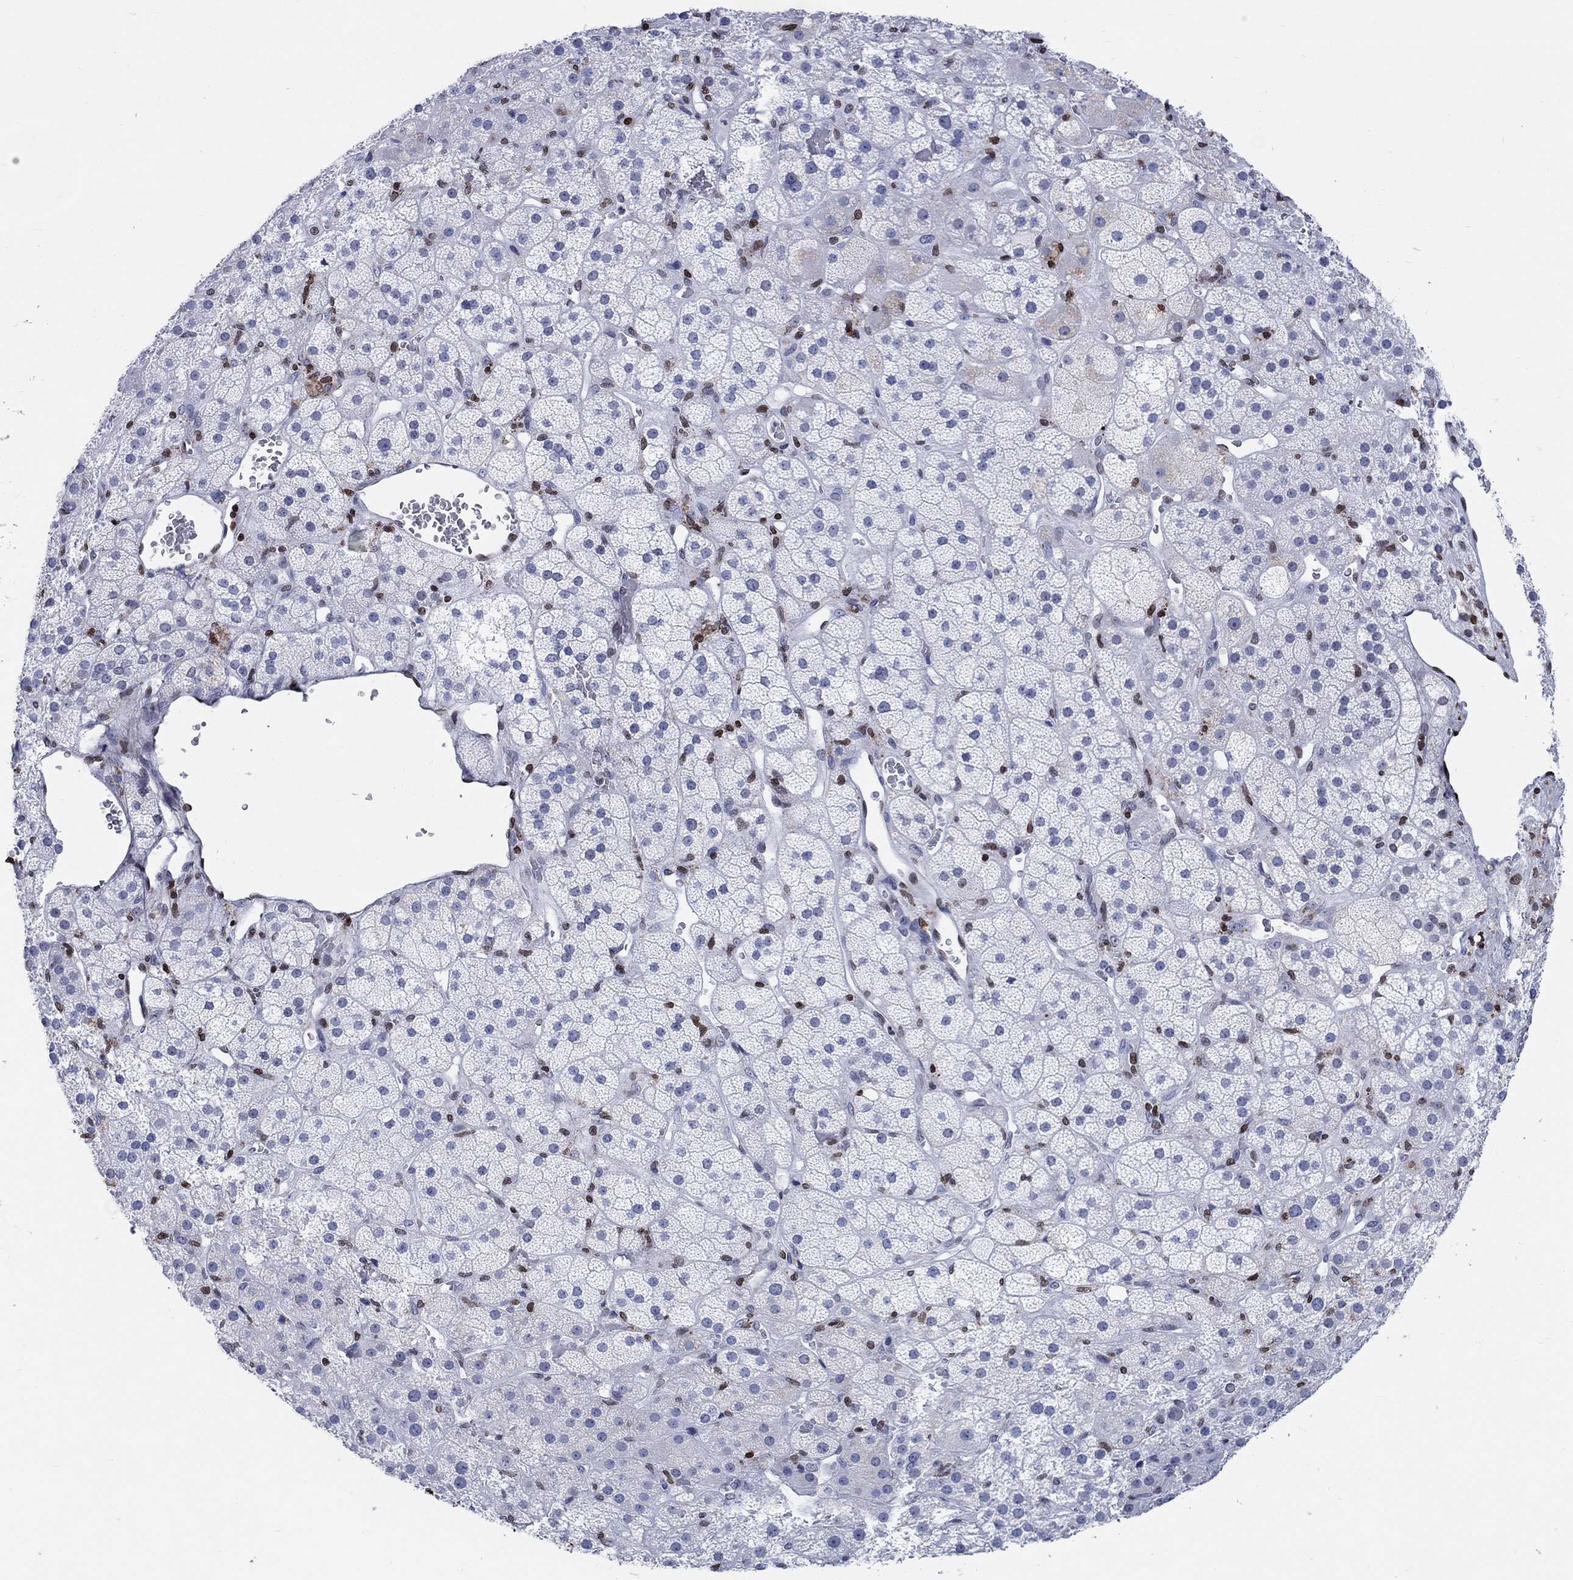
{"staining": {"intensity": "strong", "quantity": "<25%", "location": "nuclear"}, "tissue": "adrenal gland", "cell_type": "Glandular cells", "image_type": "normal", "snomed": [{"axis": "morphology", "description": "Normal tissue, NOS"}, {"axis": "topography", "description": "Adrenal gland"}], "caption": "Human adrenal gland stained for a protein (brown) demonstrates strong nuclear positive expression in about <25% of glandular cells.", "gene": "HMGA1", "patient": {"sex": "male", "age": 57}}